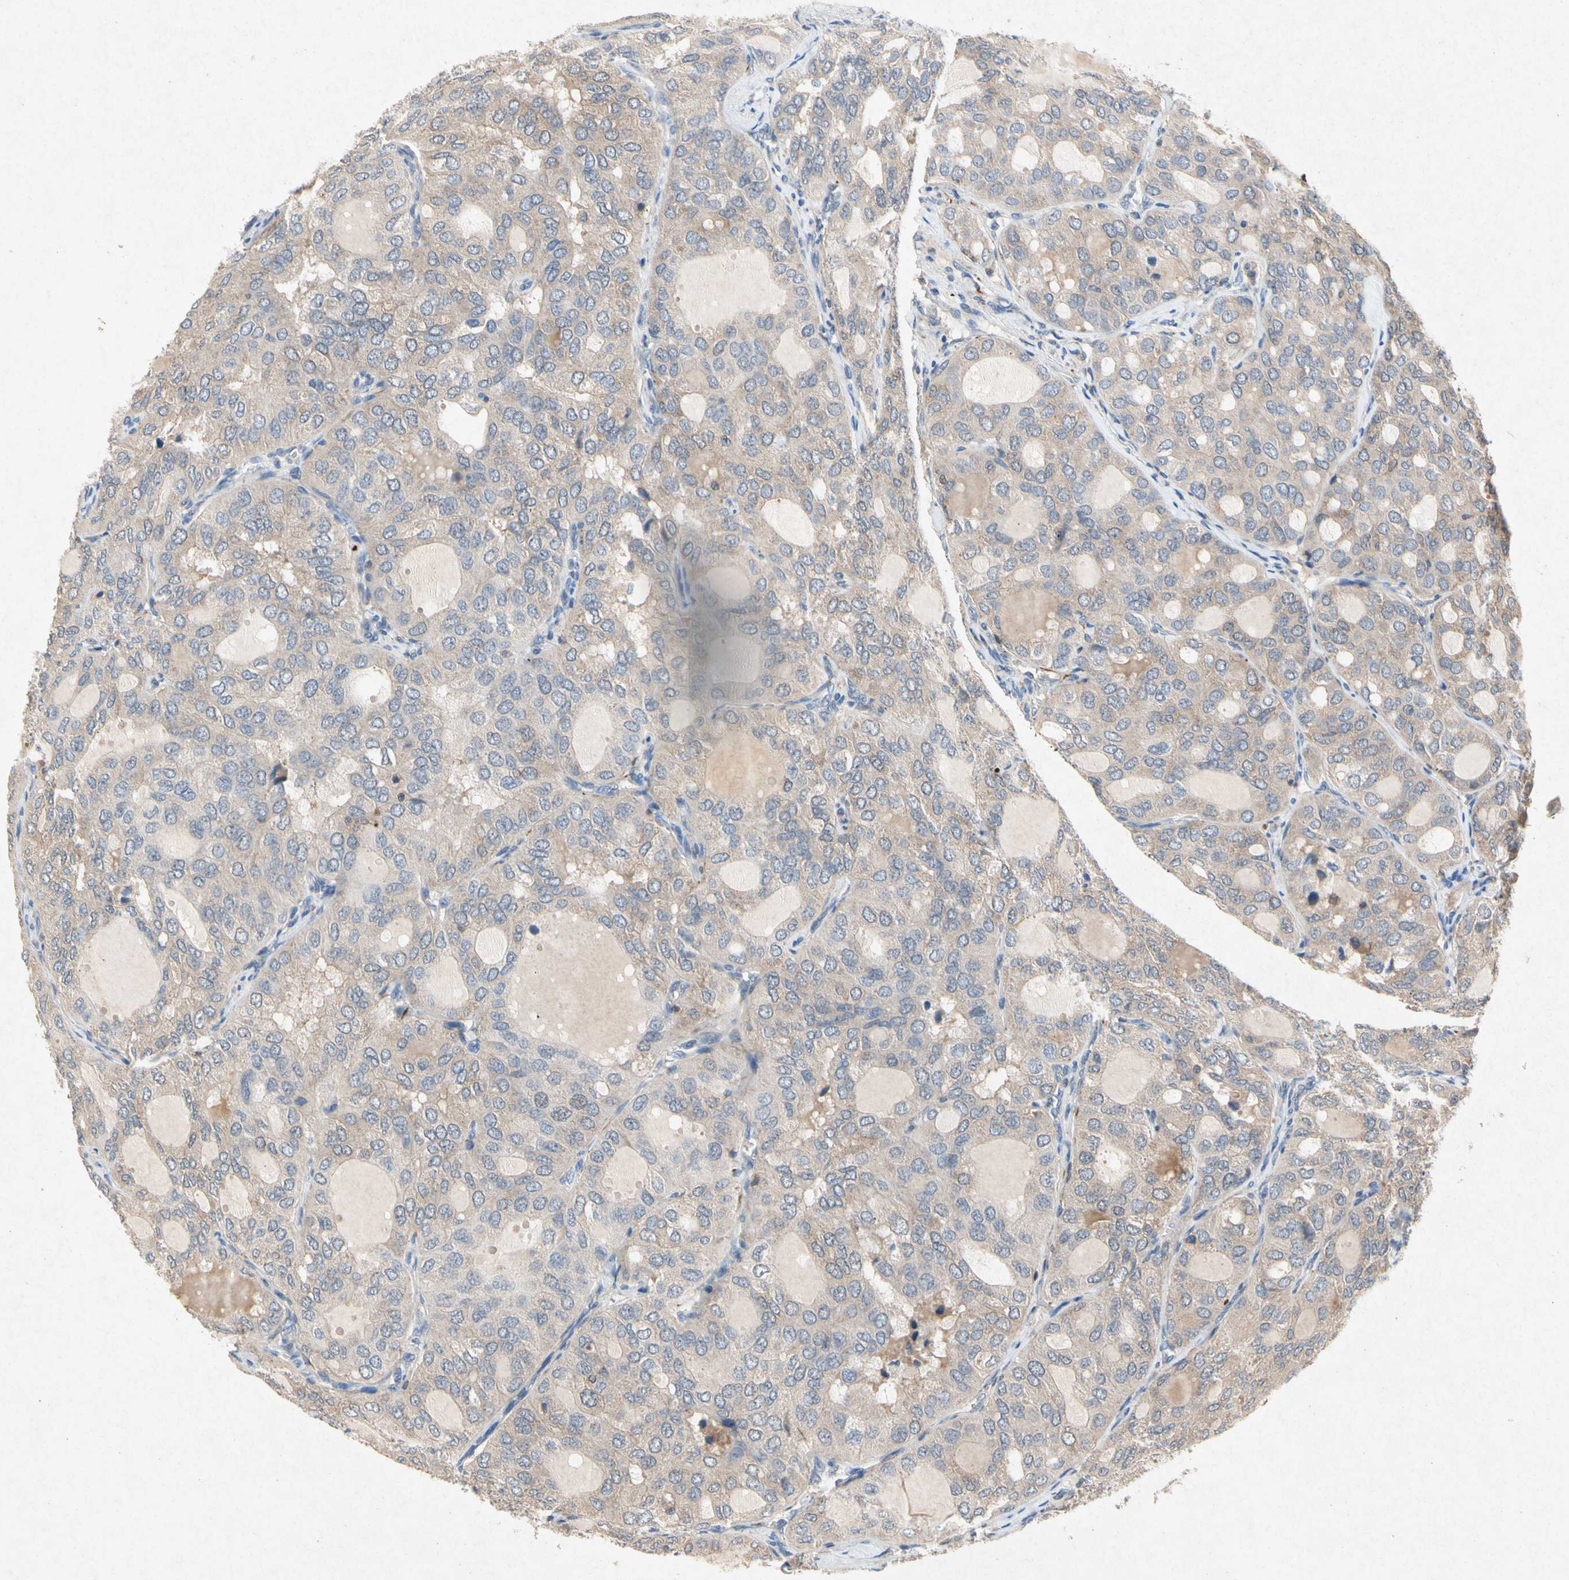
{"staining": {"intensity": "weak", "quantity": ">75%", "location": "cytoplasmic/membranous"}, "tissue": "thyroid cancer", "cell_type": "Tumor cells", "image_type": "cancer", "snomed": [{"axis": "morphology", "description": "Follicular adenoma carcinoma, NOS"}, {"axis": "topography", "description": "Thyroid gland"}], "caption": "Protein expression analysis of human follicular adenoma carcinoma (thyroid) reveals weak cytoplasmic/membranous positivity in about >75% of tumor cells. The staining is performed using DAB brown chromogen to label protein expression. The nuclei are counter-stained blue using hematoxylin.", "gene": "RPS6KA1", "patient": {"sex": "male", "age": 75}}